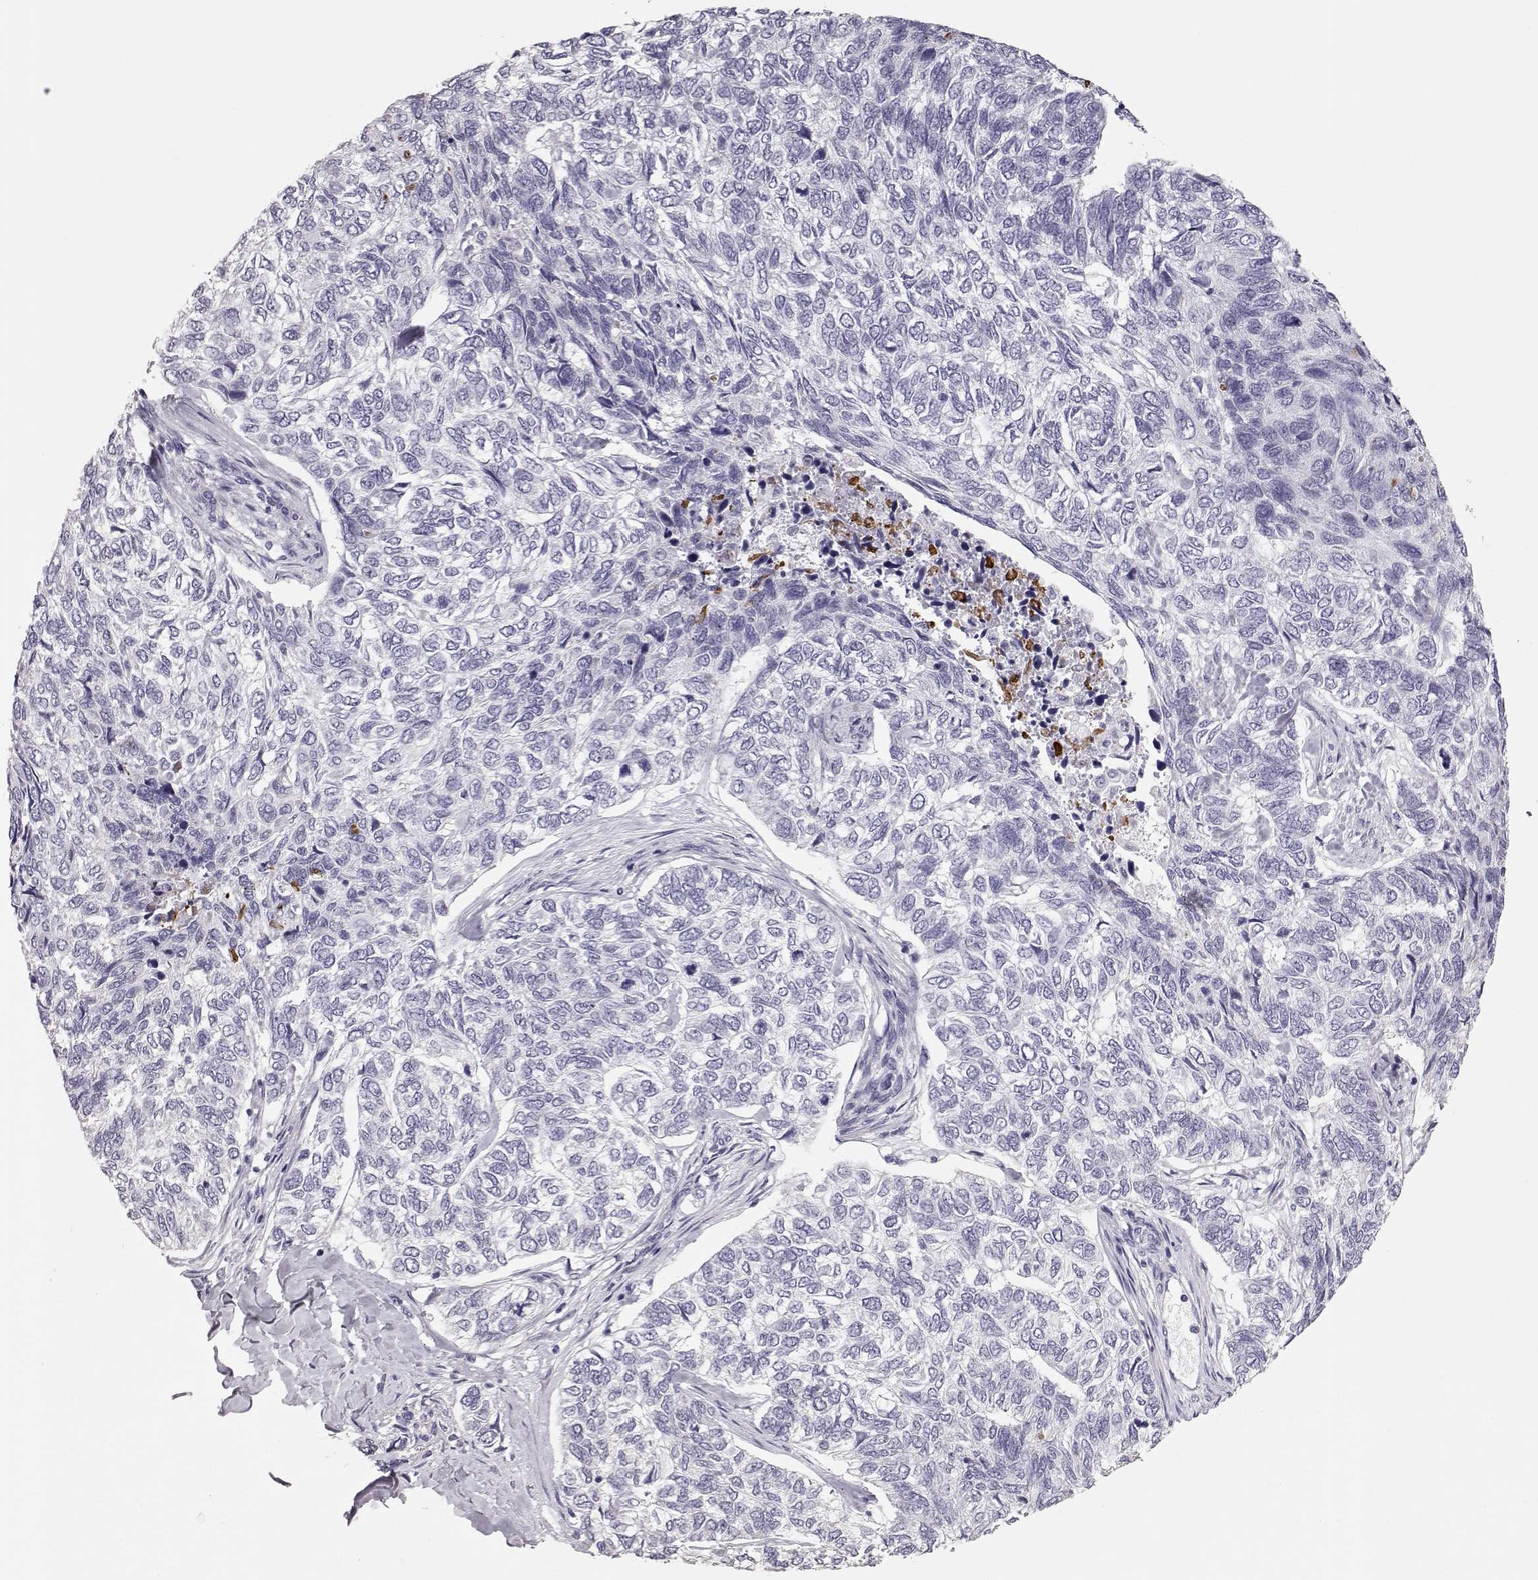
{"staining": {"intensity": "negative", "quantity": "none", "location": "none"}, "tissue": "skin cancer", "cell_type": "Tumor cells", "image_type": "cancer", "snomed": [{"axis": "morphology", "description": "Basal cell carcinoma"}, {"axis": "topography", "description": "Skin"}], "caption": "Immunohistochemical staining of skin basal cell carcinoma demonstrates no significant staining in tumor cells. Nuclei are stained in blue.", "gene": "POU1F1", "patient": {"sex": "female", "age": 65}}